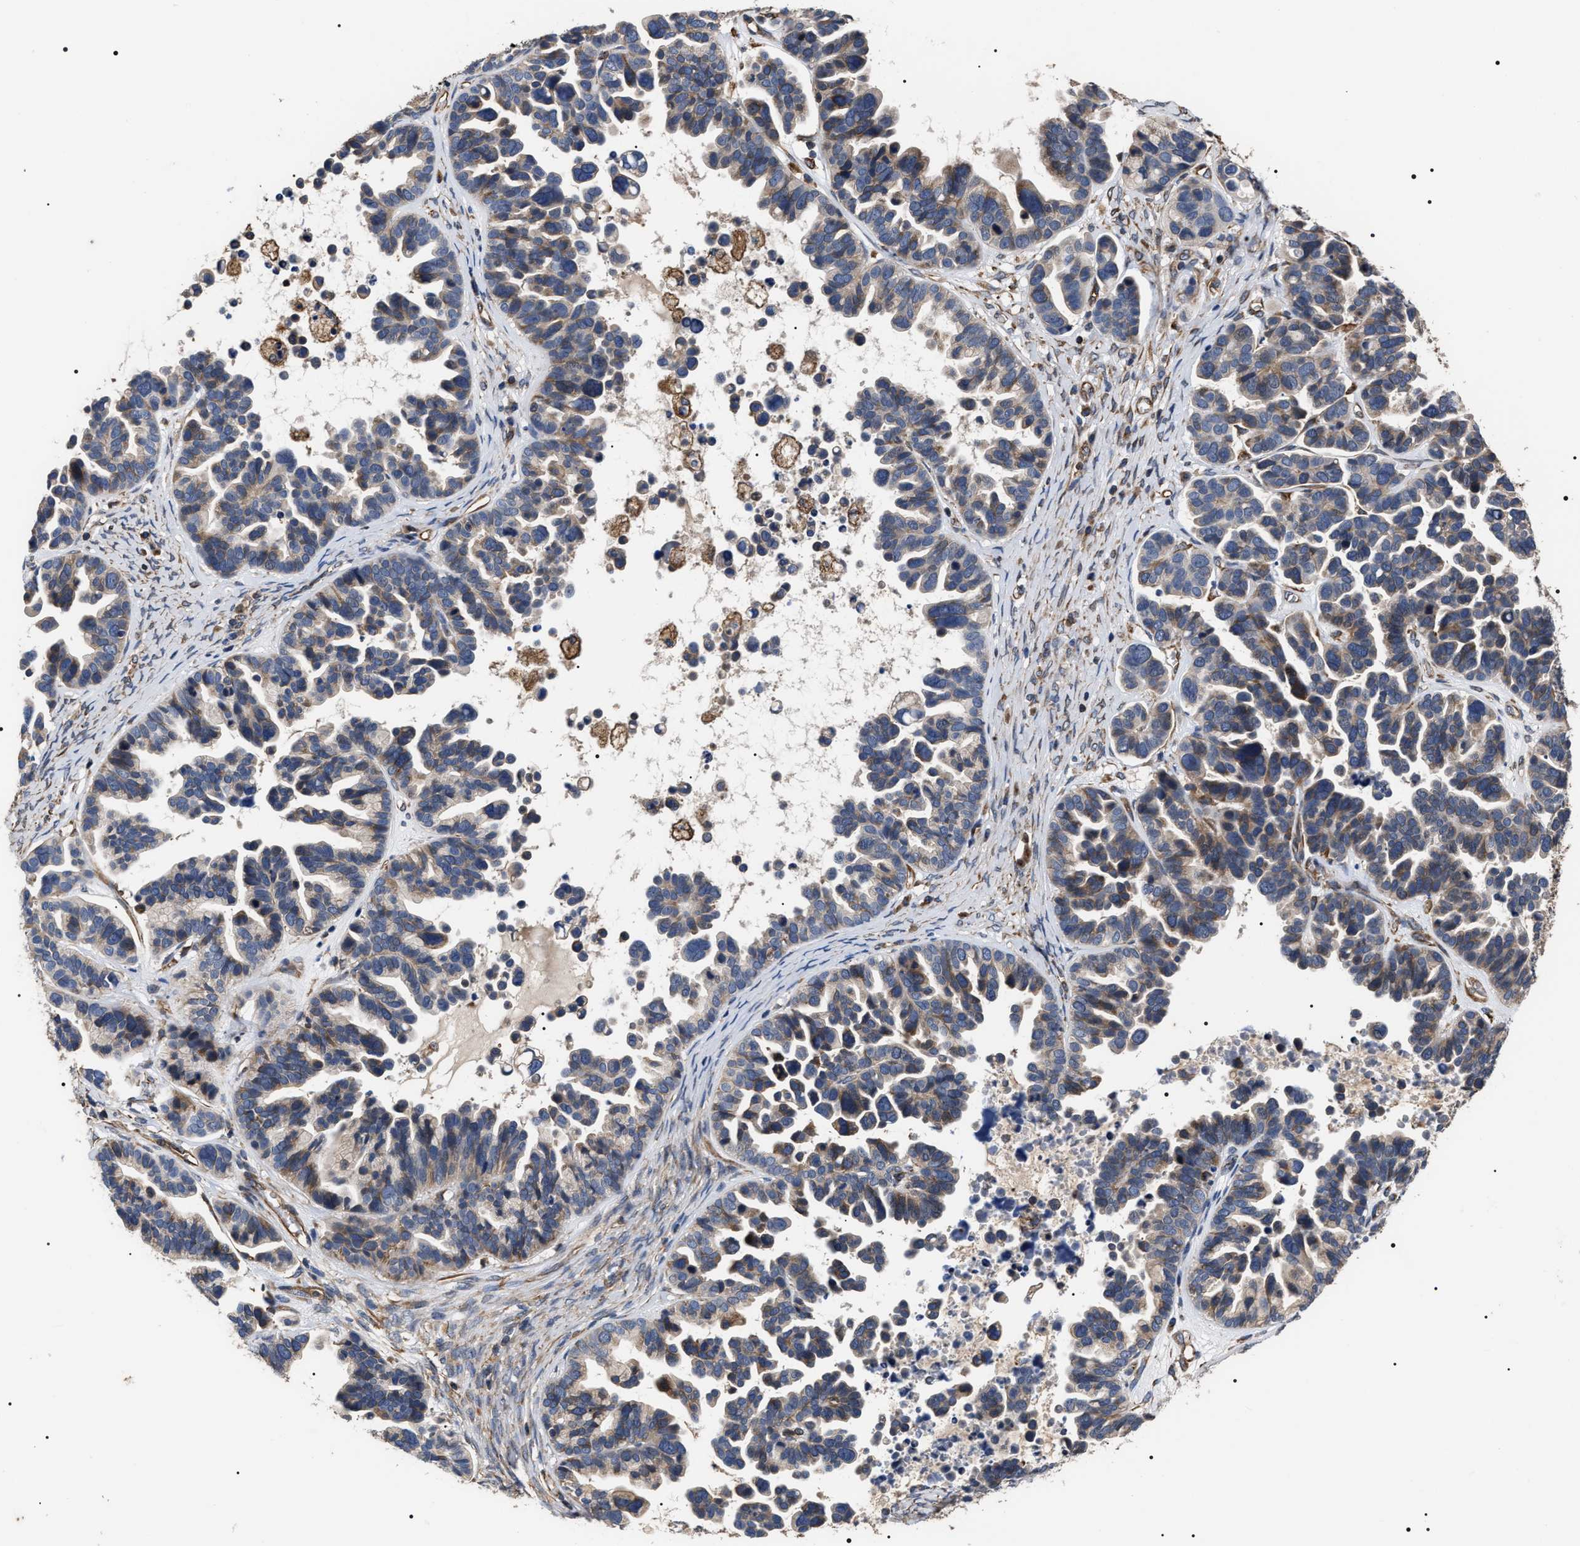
{"staining": {"intensity": "weak", "quantity": "25%-75%", "location": "cytoplasmic/membranous"}, "tissue": "ovarian cancer", "cell_type": "Tumor cells", "image_type": "cancer", "snomed": [{"axis": "morphology", "description": "Cystadenocarcinoma, serous, NOS"}, {"axis": "topography", "description": "Ovary"}], "caption": "This image demonstrates serous cystadenocarcinoma (ovarian) stained with immunohistochemistry to label a protein in brown. The cytoplasmic/membranous of tumor cells show weak positivity for the protein. Nuclei are counter-stained blue.", "gene": "TSPAN33", "patient": {"sex": "female", "age": 56}}